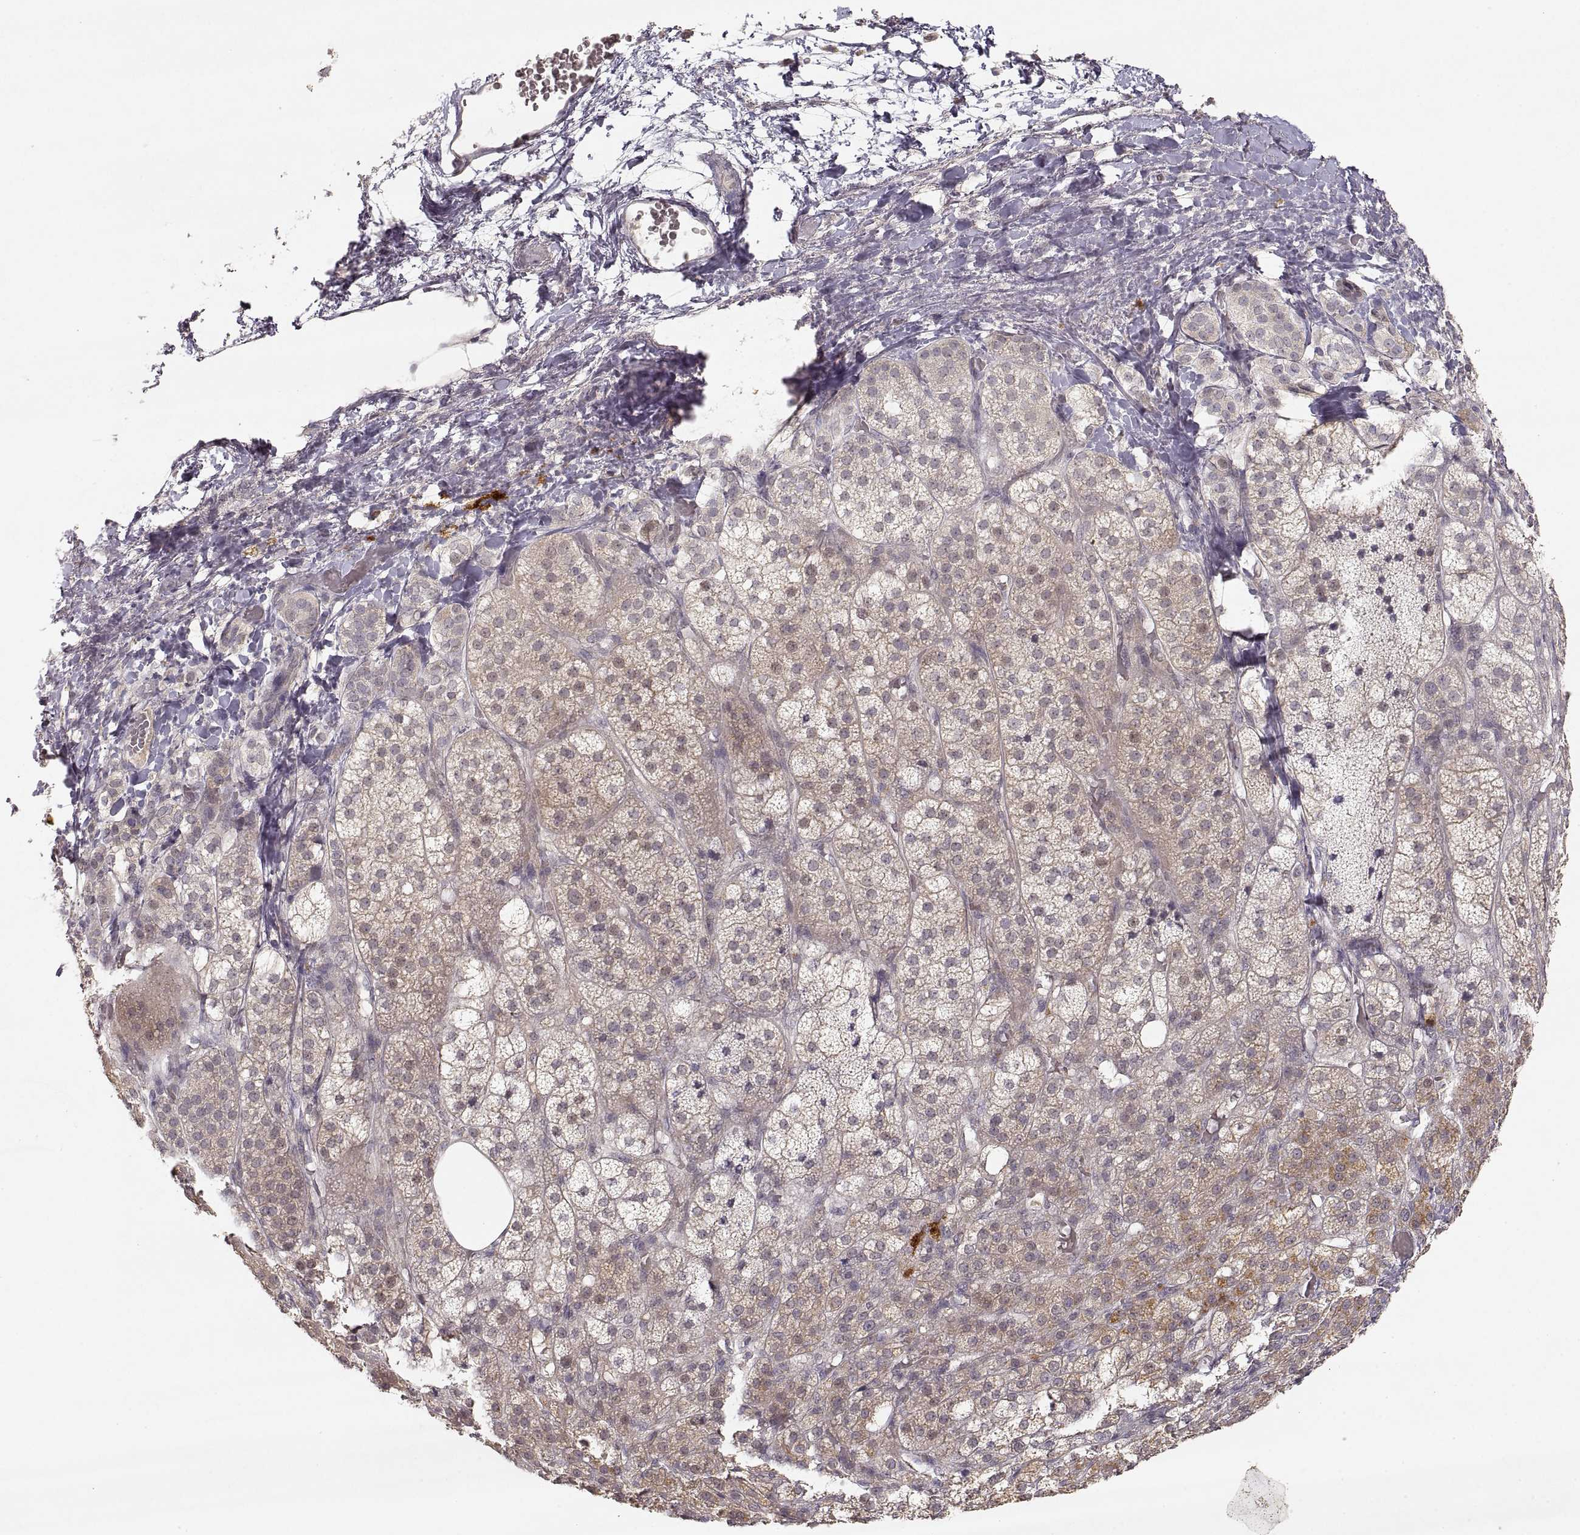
{"staining": {"intensity": "weak", "quantity": ">75%", "location": "cytoplasmic/membranous"}, "tissue": "adrenal gland", "cell_type": "Glandular cells", "image_type": "normal", "snomed": [{"axis": "morphology", "description": "Normal tissue, NOS"}, {"axis": "topography", "description": "Adrenal gland"}], "caption": "Protein analysis of normal adrenal gland displays weak cytoplasmic/membranous staining in about >75% of glandular cells. (DAB (3,3'-diaminobenzidine) = brown stain, brightfield microscopy at high magnification).", "gene": "LAMC2", "patient": {"sex": "female", "age": 60}}